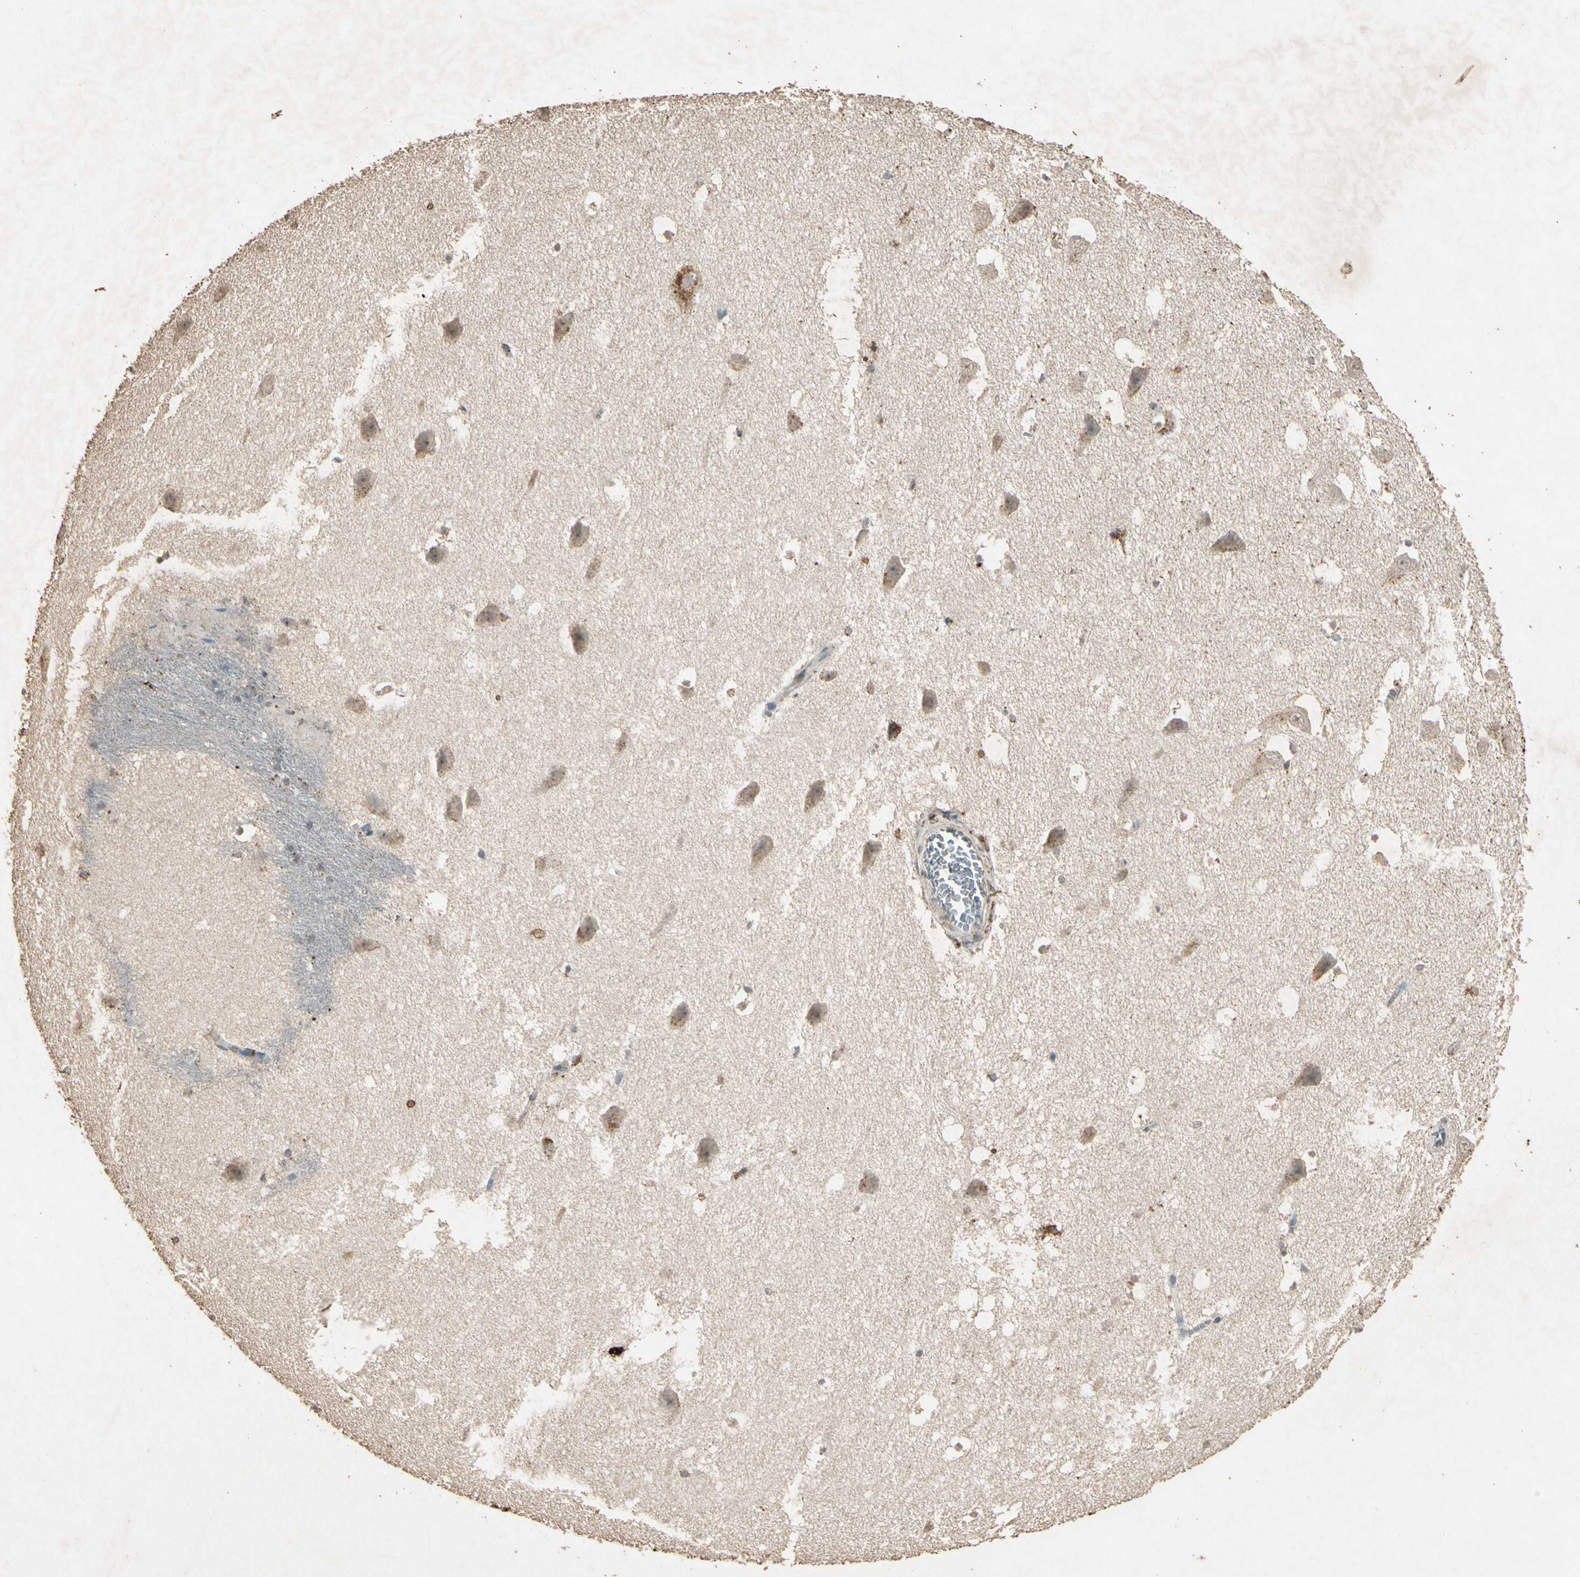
{"staining": {"intensity": "moderate", "quantity": "25%-75%", "location": "cytoplasmic/membranous"}, "tissue": "hippocampus", "cell_type": "Glial cells", "image_type": "normal", "snomed": [{"axis": "morphology", "description": "Normal tissue, NOS"}, {"axis": "topography", "description": "Hippocampus"}], "caption": "Immunohistochemistry (IHC) of benign human hippocampus exhibits medium levels of moderate cytoplasmic/membranous staining in about 25%-75% of glial cells. Nuclei are stained in blue.", "gene": "GC", "patient": {"sex": "male", "age": 45}}